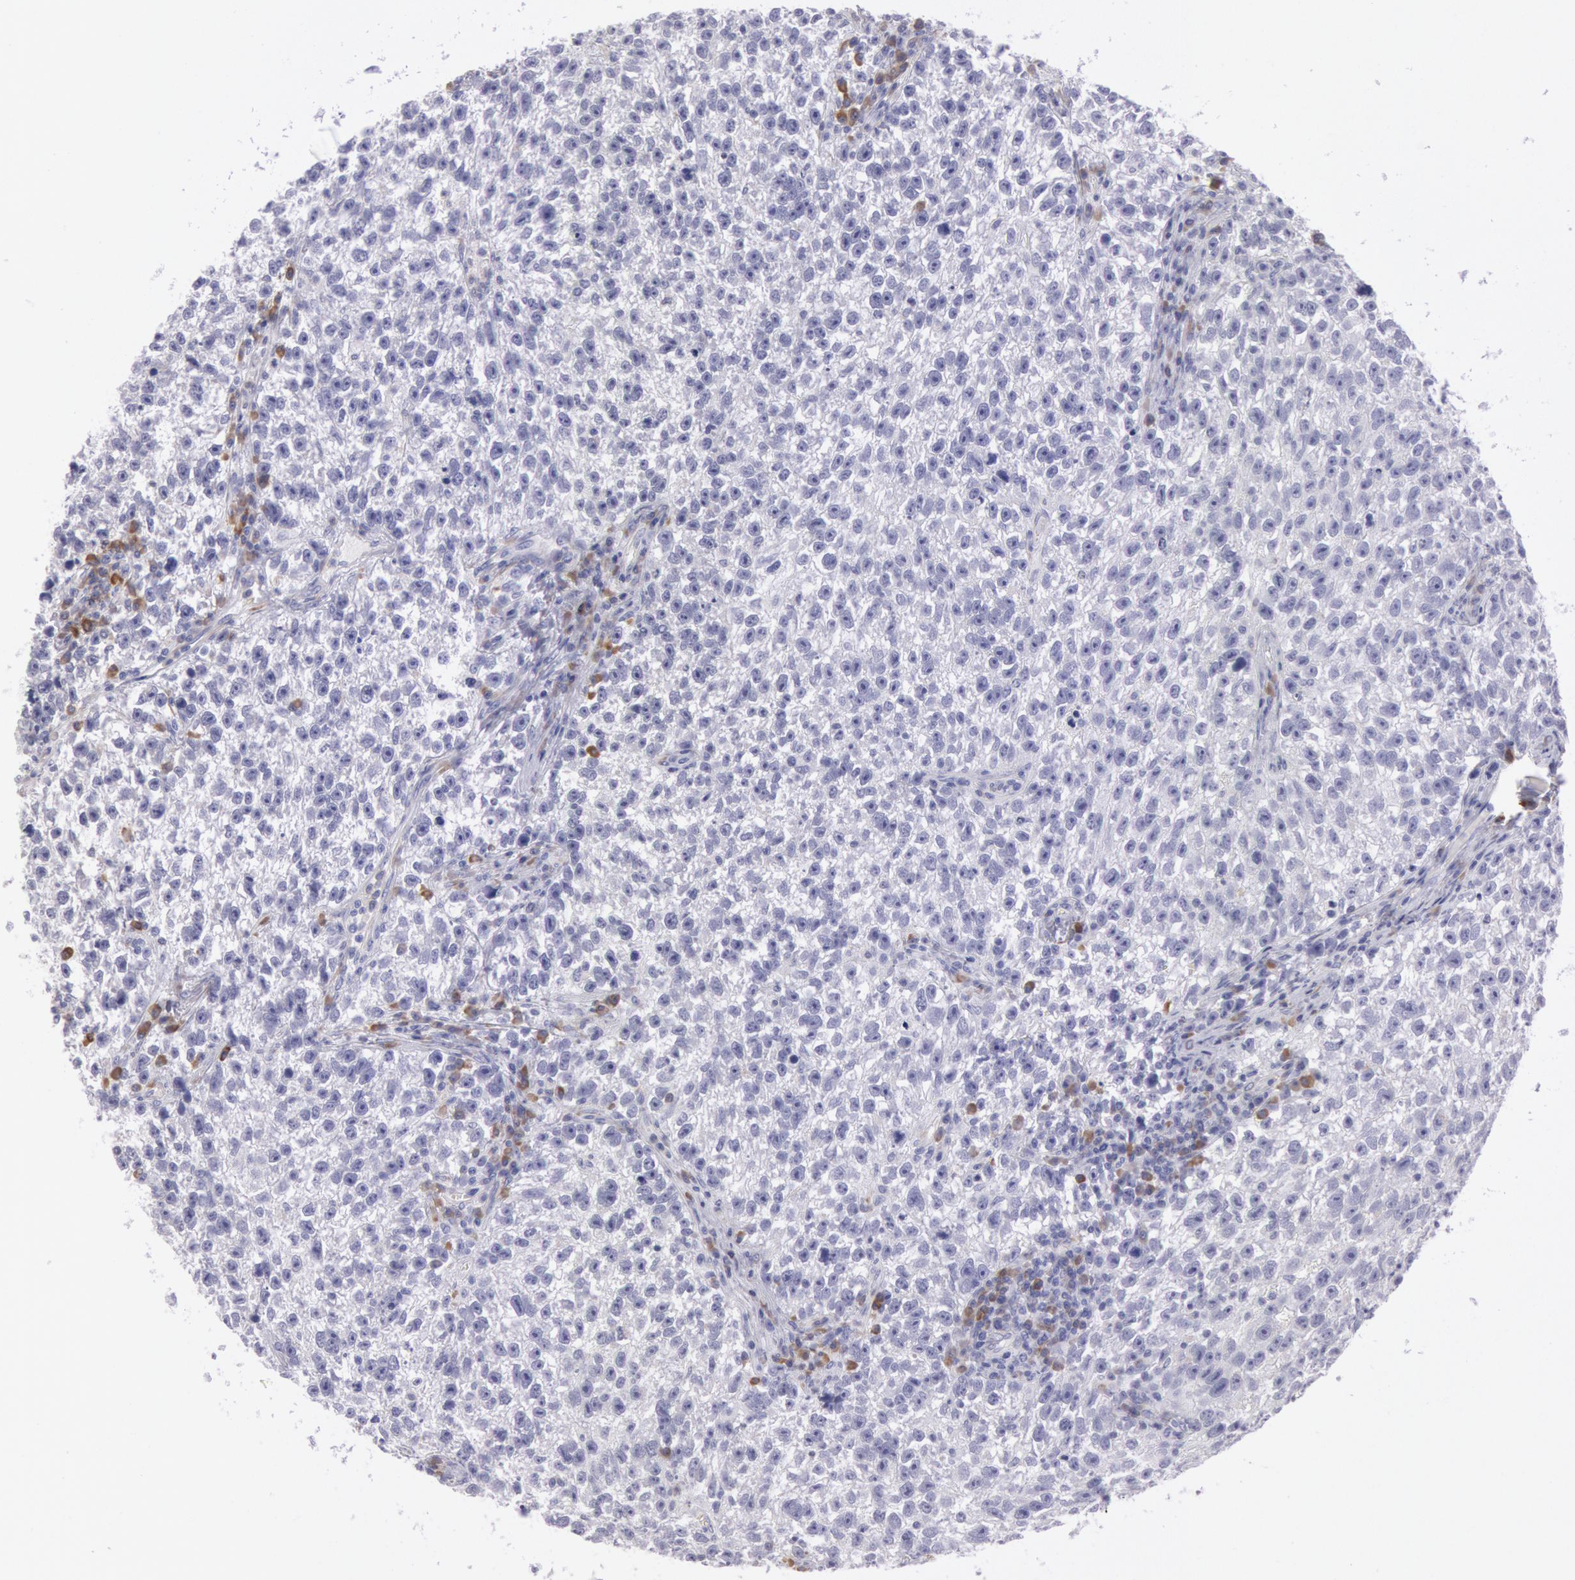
{"staining": {"intensity": "weak", "quantity": "25%-75%", "location": "cytoplasmic/membranous"}, "tissue": "testis cancer", "cell_type": "Tumor cells", "image_type": "cancer", "snomed": [{"axis": "morphology", "description": "Seminoma, NOS"}, {"axis": "topography", "description": "Testis"}], "caption": "Immunohistochemistry (IHC) (DAB (3,3'-diaminobenzidine)) staining of testis cancer (seminoma) shows weak cytoplasmic/membranous protein positivity in approximately 25%-75% of tumor cells.", "gene": "CIDEB", "patient": {"sex": "male", "age": 38}}